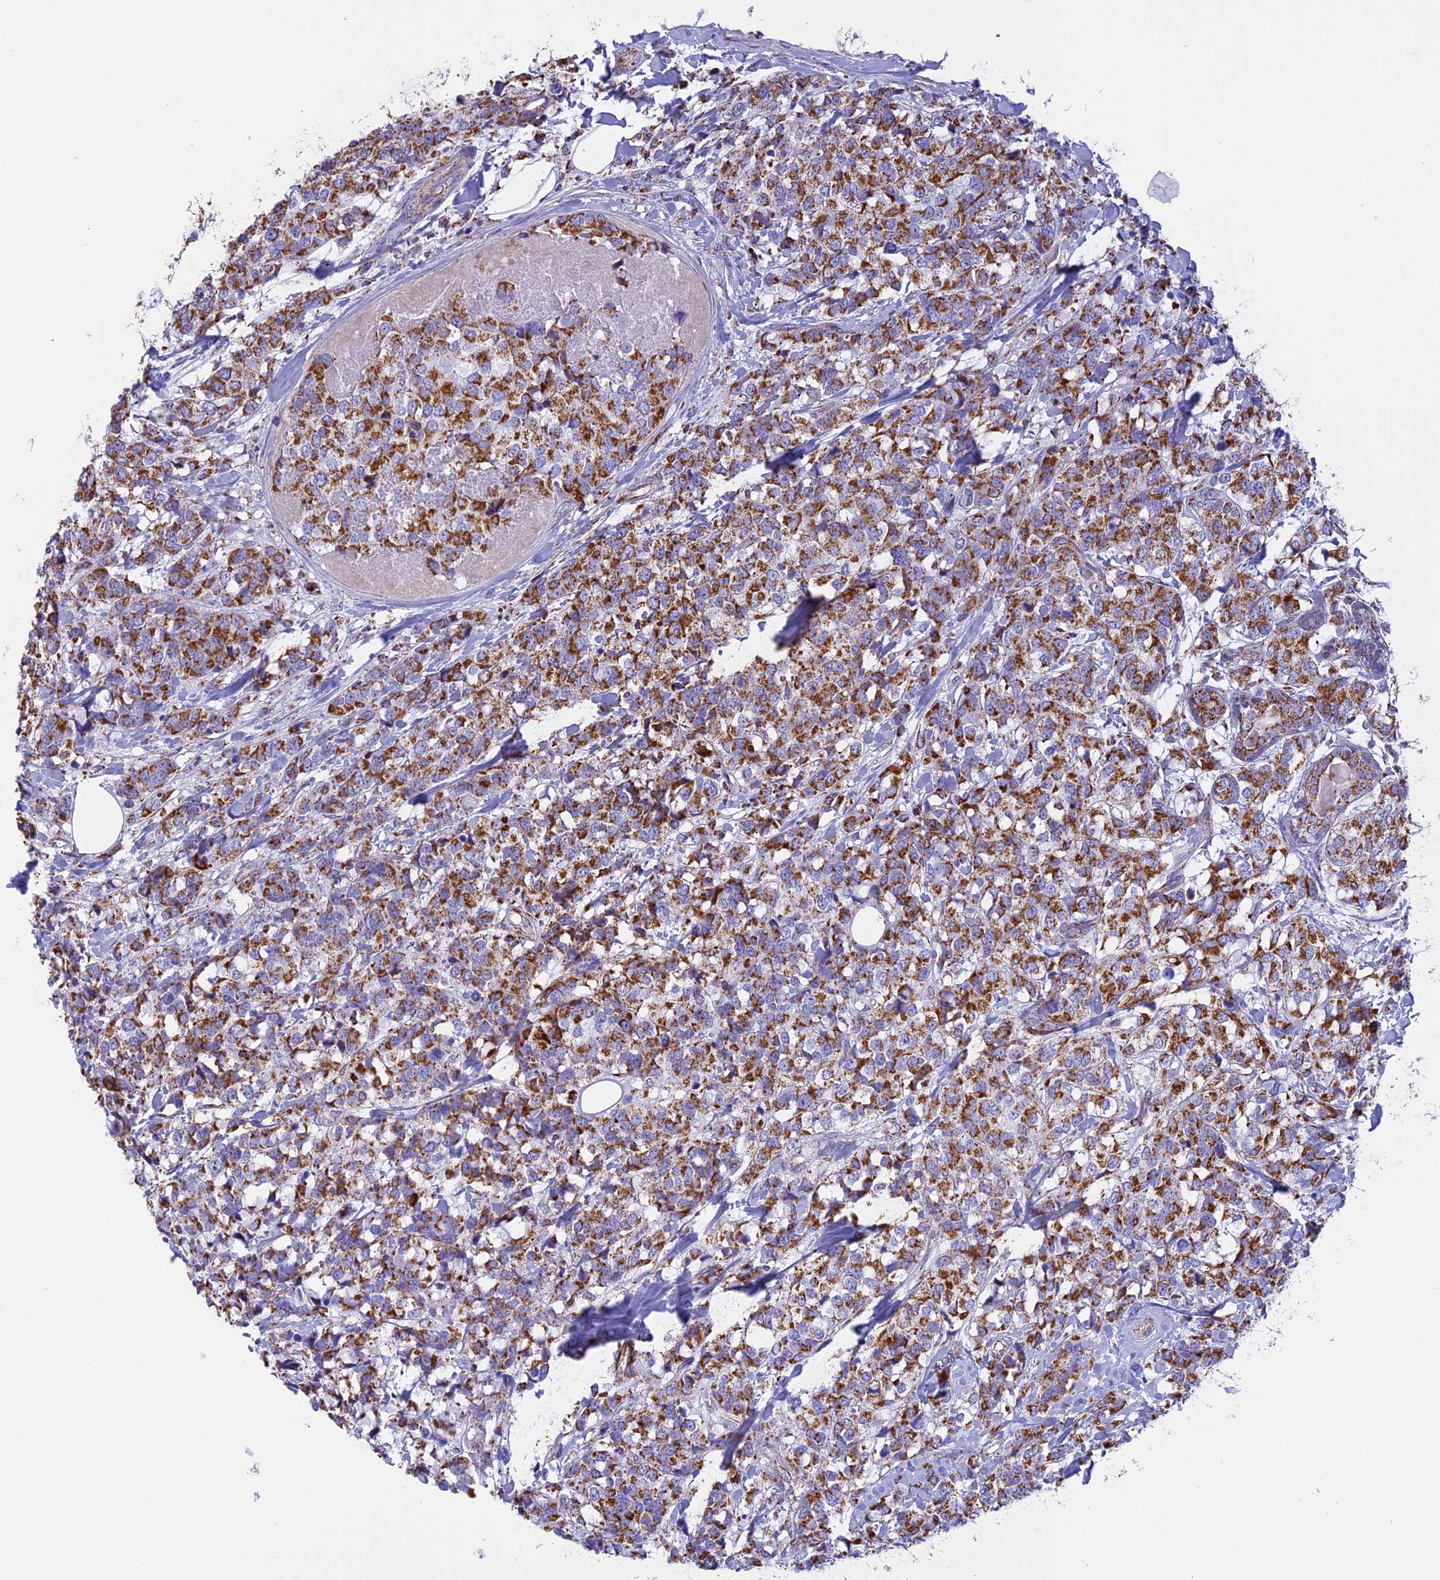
{"staining": {"intensity": "moderate", "quantity": ">75%", "location": "cytoplasmic/membranous"}, "tissue": "breast cancer", "cell_type": "Tumor cells", "image_type": "cancer", "snomed": [{"axis": "morphology", "description": "Lobular carcinoma"}, {"axis": "topography", "description": "Breast"}], "caption": "Immunohistochemistry (DAB (3,3'-diaminobenzidine)) staining of human breast lobular carcinoma reveals moderate cytoplasmic/membranous protein positivity in about >75% of tumor cells.", "gene": "KCNG1", "patient": {"sex": "female", "age": 59}}